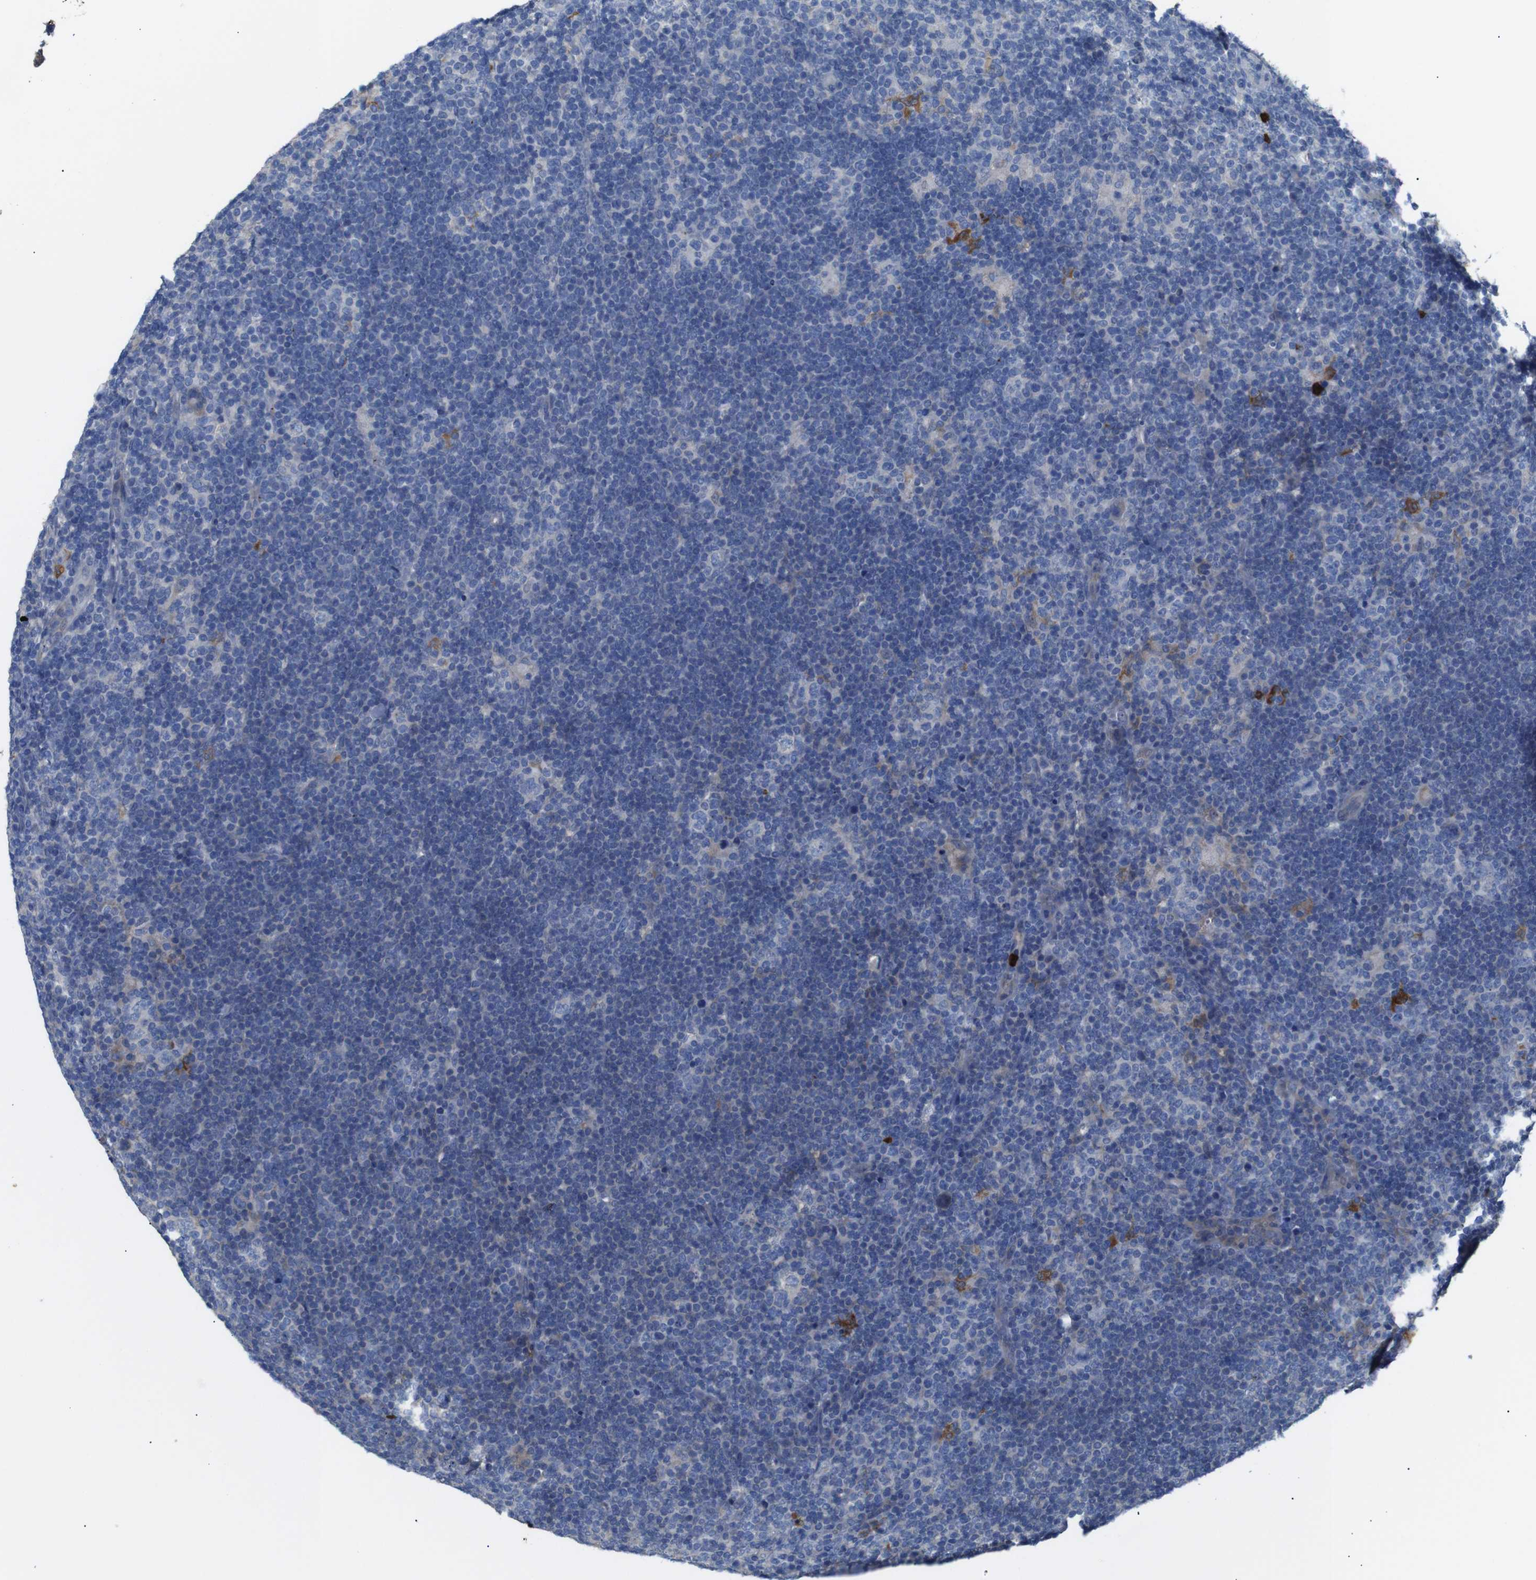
{"staining": {"intensity": "negative", "quantity": "none", "location": "none"}, "tissue": "lymphoma", "cell_type": "Tumor cells", "image_type": "cancer", "snomed": [{"axis": "morphology", "description": "Hodgkin's disease, NOS"}, {"axis": "topography", "description": "Lymph node"}], "caption": "Histopathology image shows no protein positivity in tumor cells of lymphoma tissue.", "gene": "ALOX15", "patient": {"sex": "female", "age": 57}}